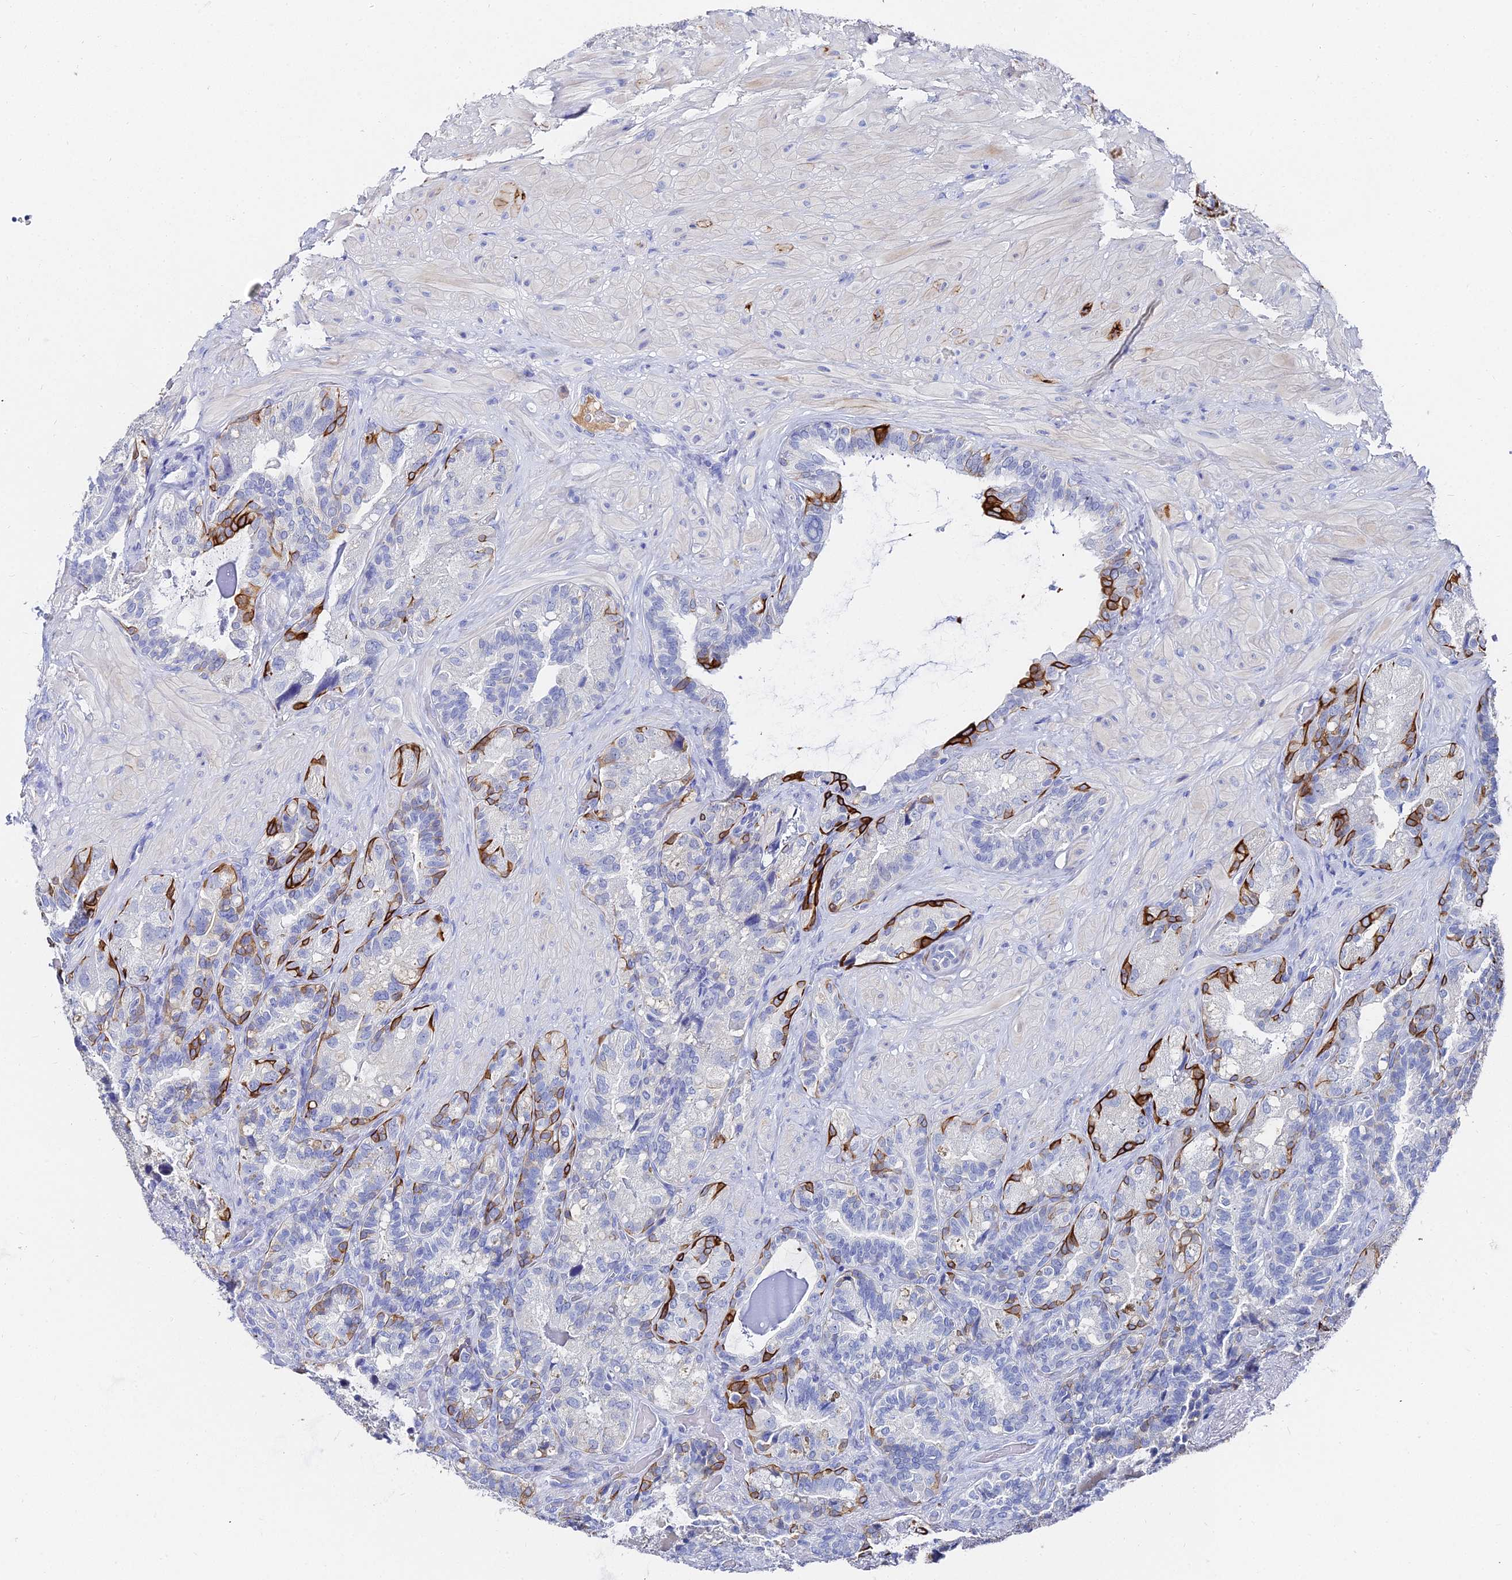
{"staining": {"intensity": "strong", "quantity": "<25%", "location": "cytoplasmic/membranous"}, "tissue": "seminal vesicle", "cell_type": "Glandular cells", "image_type": "normal", "snomed": [{"axis": "morphology", "description": "Normal tissue, NOS"}, {"axis": "topography", "description": "Prostate and seminal vesicle, NOS"}, {"axis": "topography", "description": "Prostate"}, {"axis": "topography", "description": "Seminal veicle"}], "caption": "A high-resolution photomicrograph shows immunohistochemistry (IHC) staining of unremarkable seminal vesicle, which reveals strong cytoplasmic/membranous staining in about <25% of glandular cells.", "gene": "KRT17", "patient": {"sex": "male", "age": 67}}